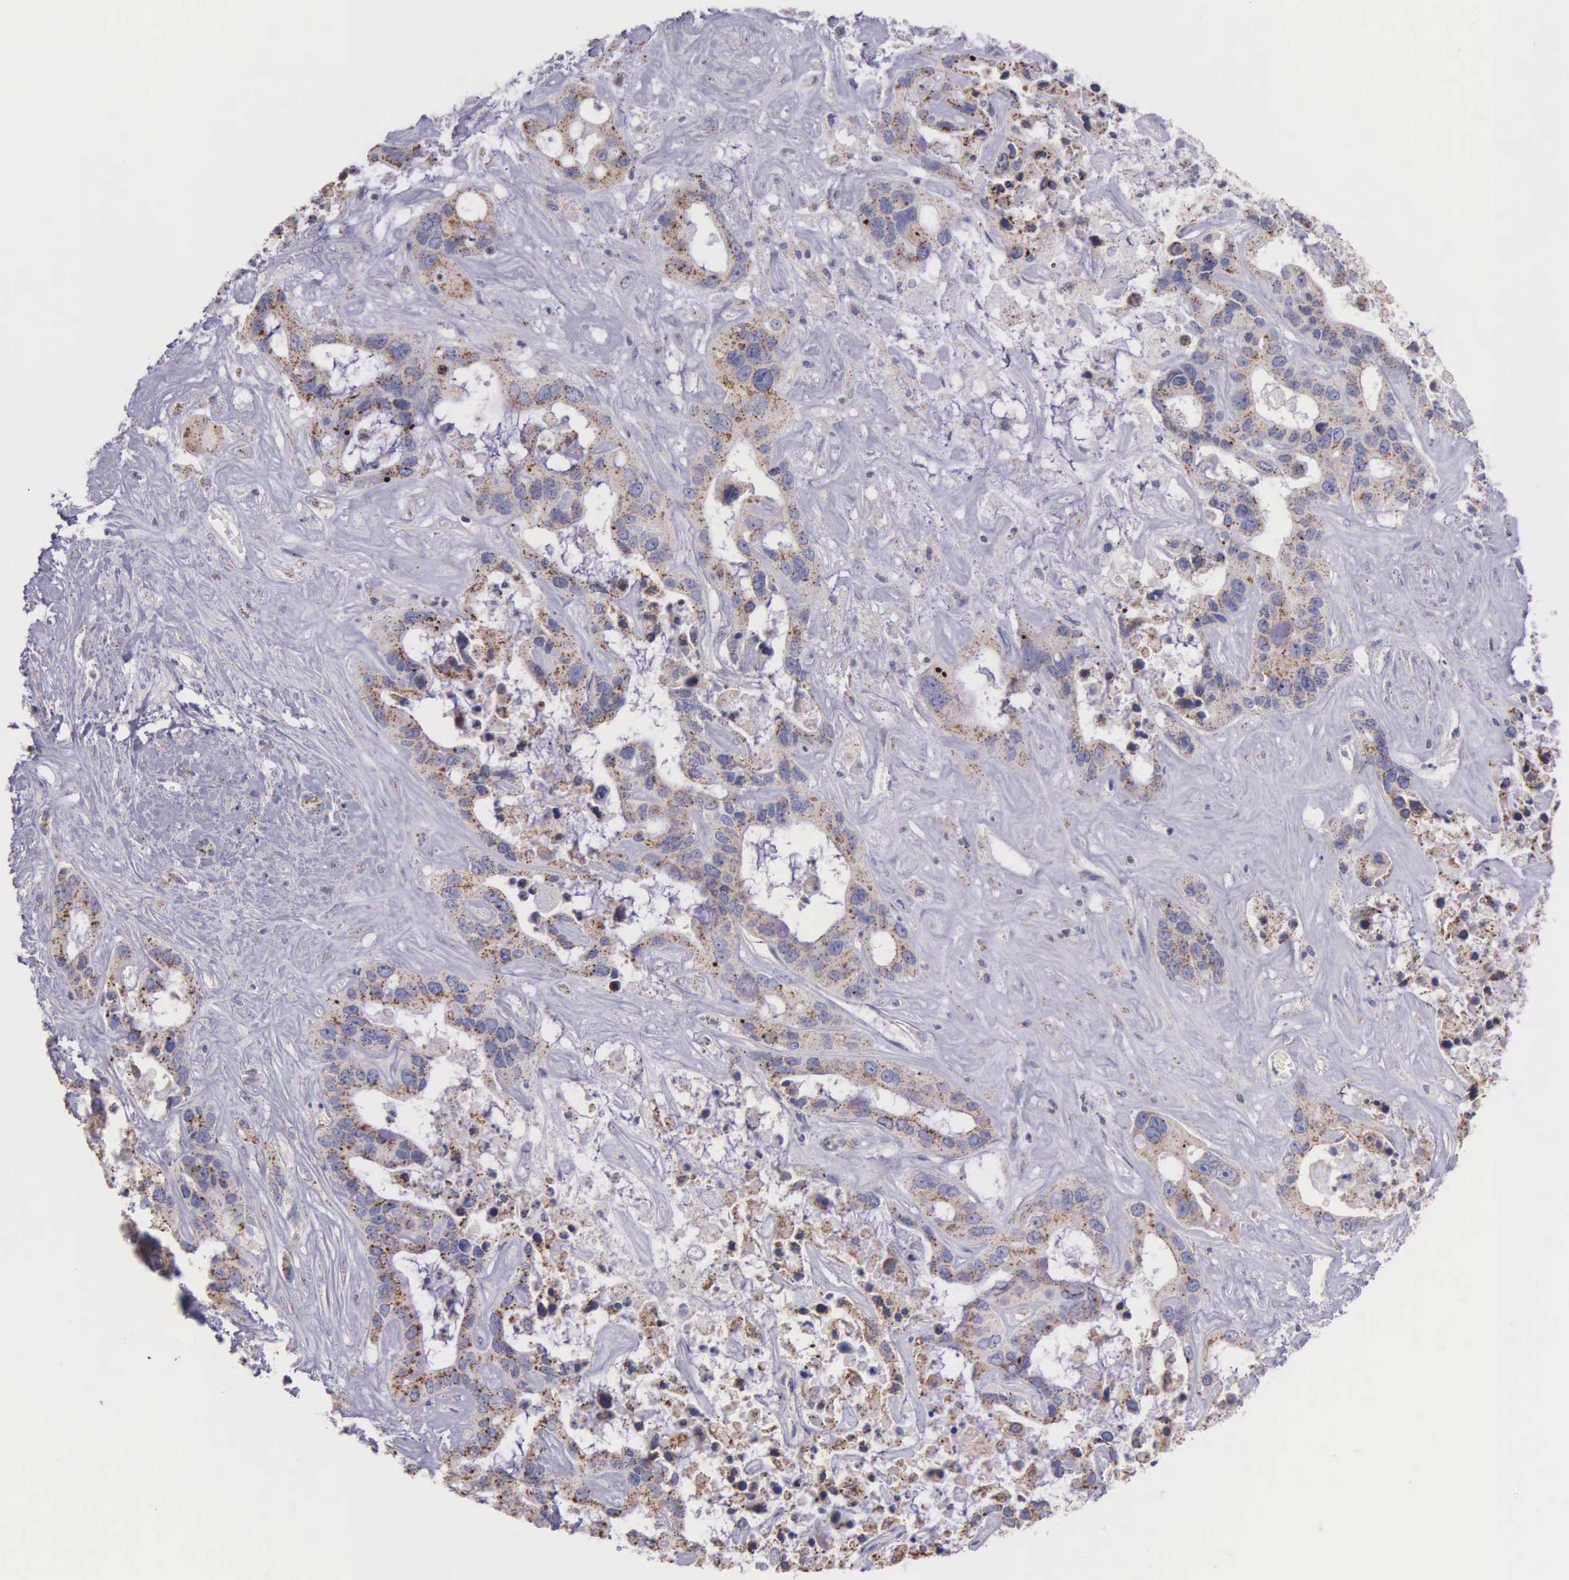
{"staining": {"intensity": "weak", "quantity": ">75%", "location": "cytoplasmic/membranous"}, "tissue": "liver cancer", "cell_type": "Tumor cells", "image_type": "cancer", "snomed": [{"axis": "morphology", "description": "Cholangiocarcinoma"}, {"axis": "topography", "description": "Liver"}], "caption": "Immunohistochemical staining of liver cancer demonstrates low levels of weak cytoplasmic/membranous protein positivity in approximately >75% of tumor cells.", "gene": "MIA2", "patient": {"sex": "female", "age": 65}}